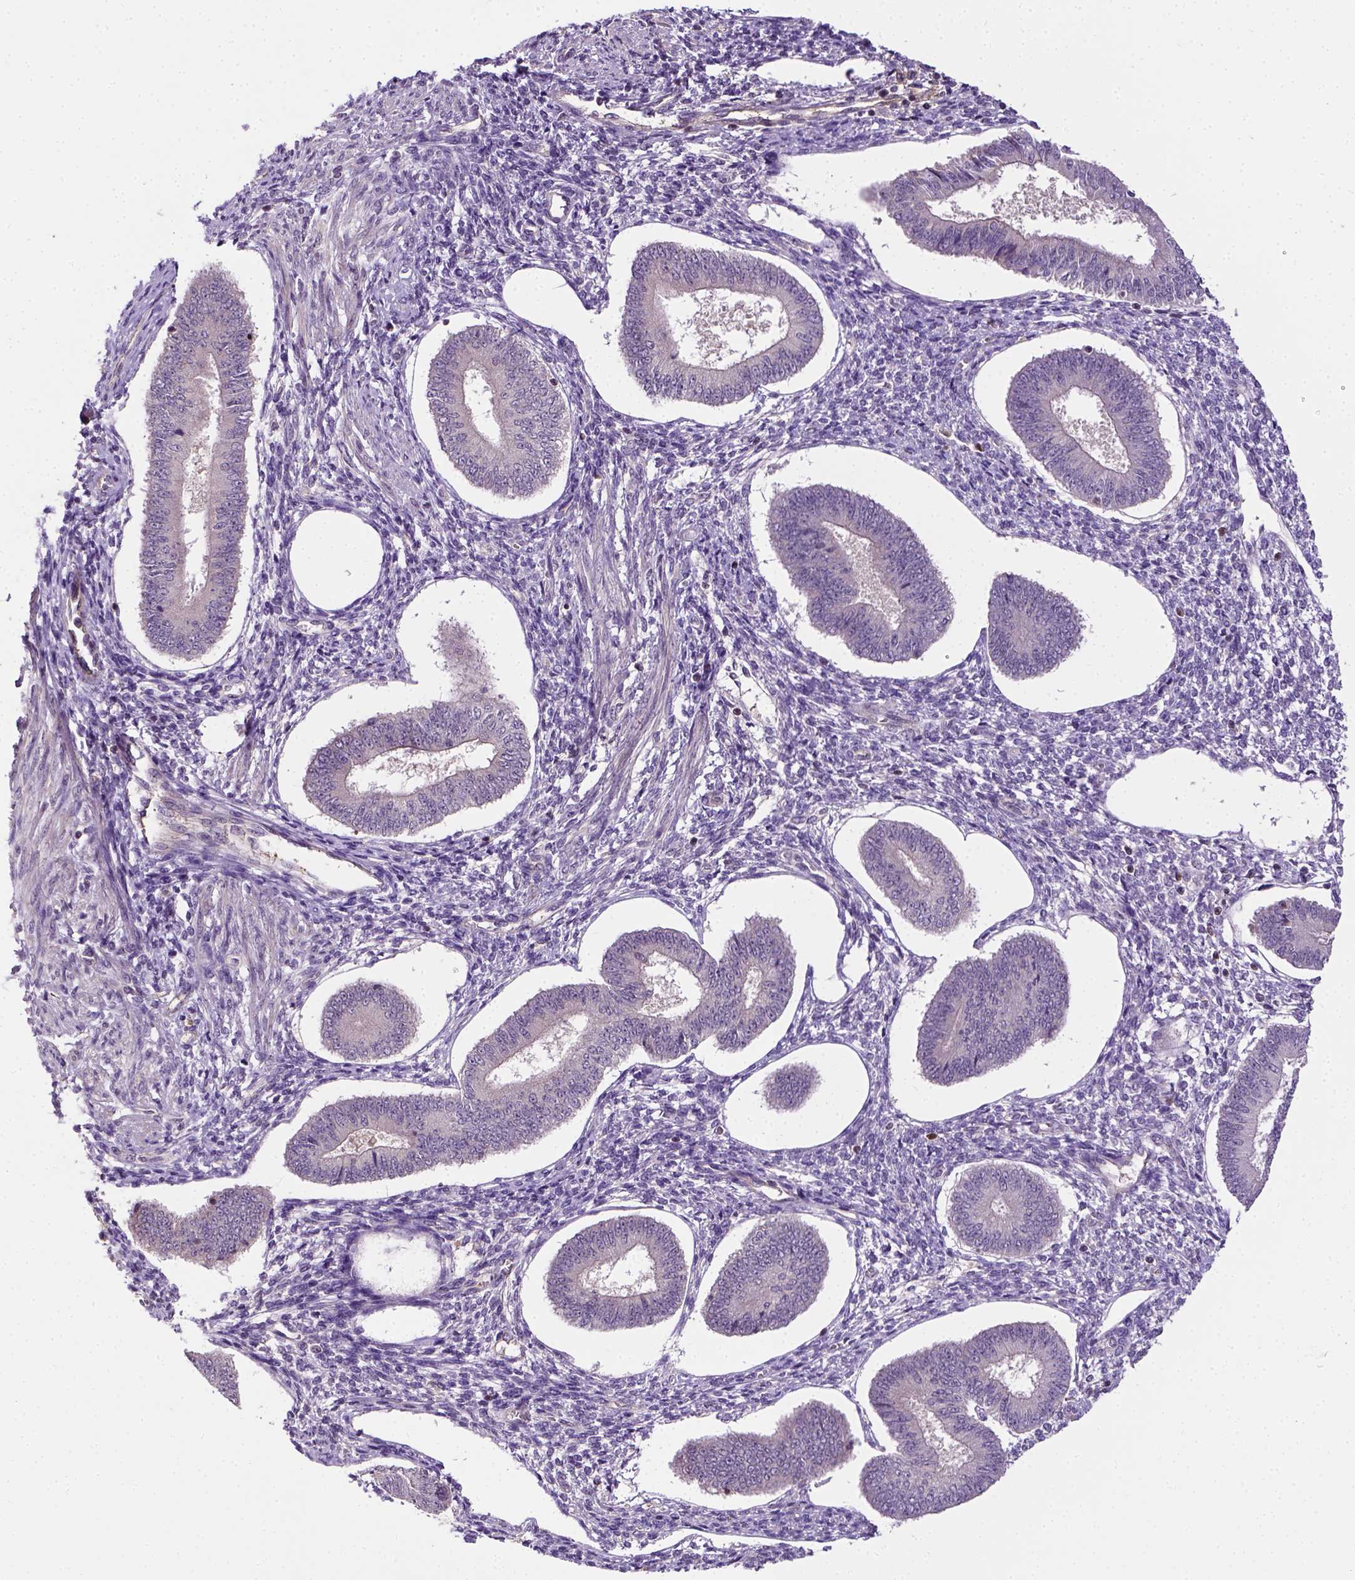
{"staining": {"intensity": "negative", "quantity": "none", "location": "none"}, "tissue": "endometrium", "cell_type": "Cells in endometrial stroma", "image_type": "normal", "snomed": [{"axis": "morphology", "description": "Normal tissue, NOS"}, {"axis": "topography", "description": "Endometrium"}], "caption": "High power microscopy histopathology image of an immunohistochemistry histopathology image of benign endometrium, revealing no significant positivity in cells in endometrial stroma.", "gene": "MATK", "patient": {"sex": "female", "age": 42}}